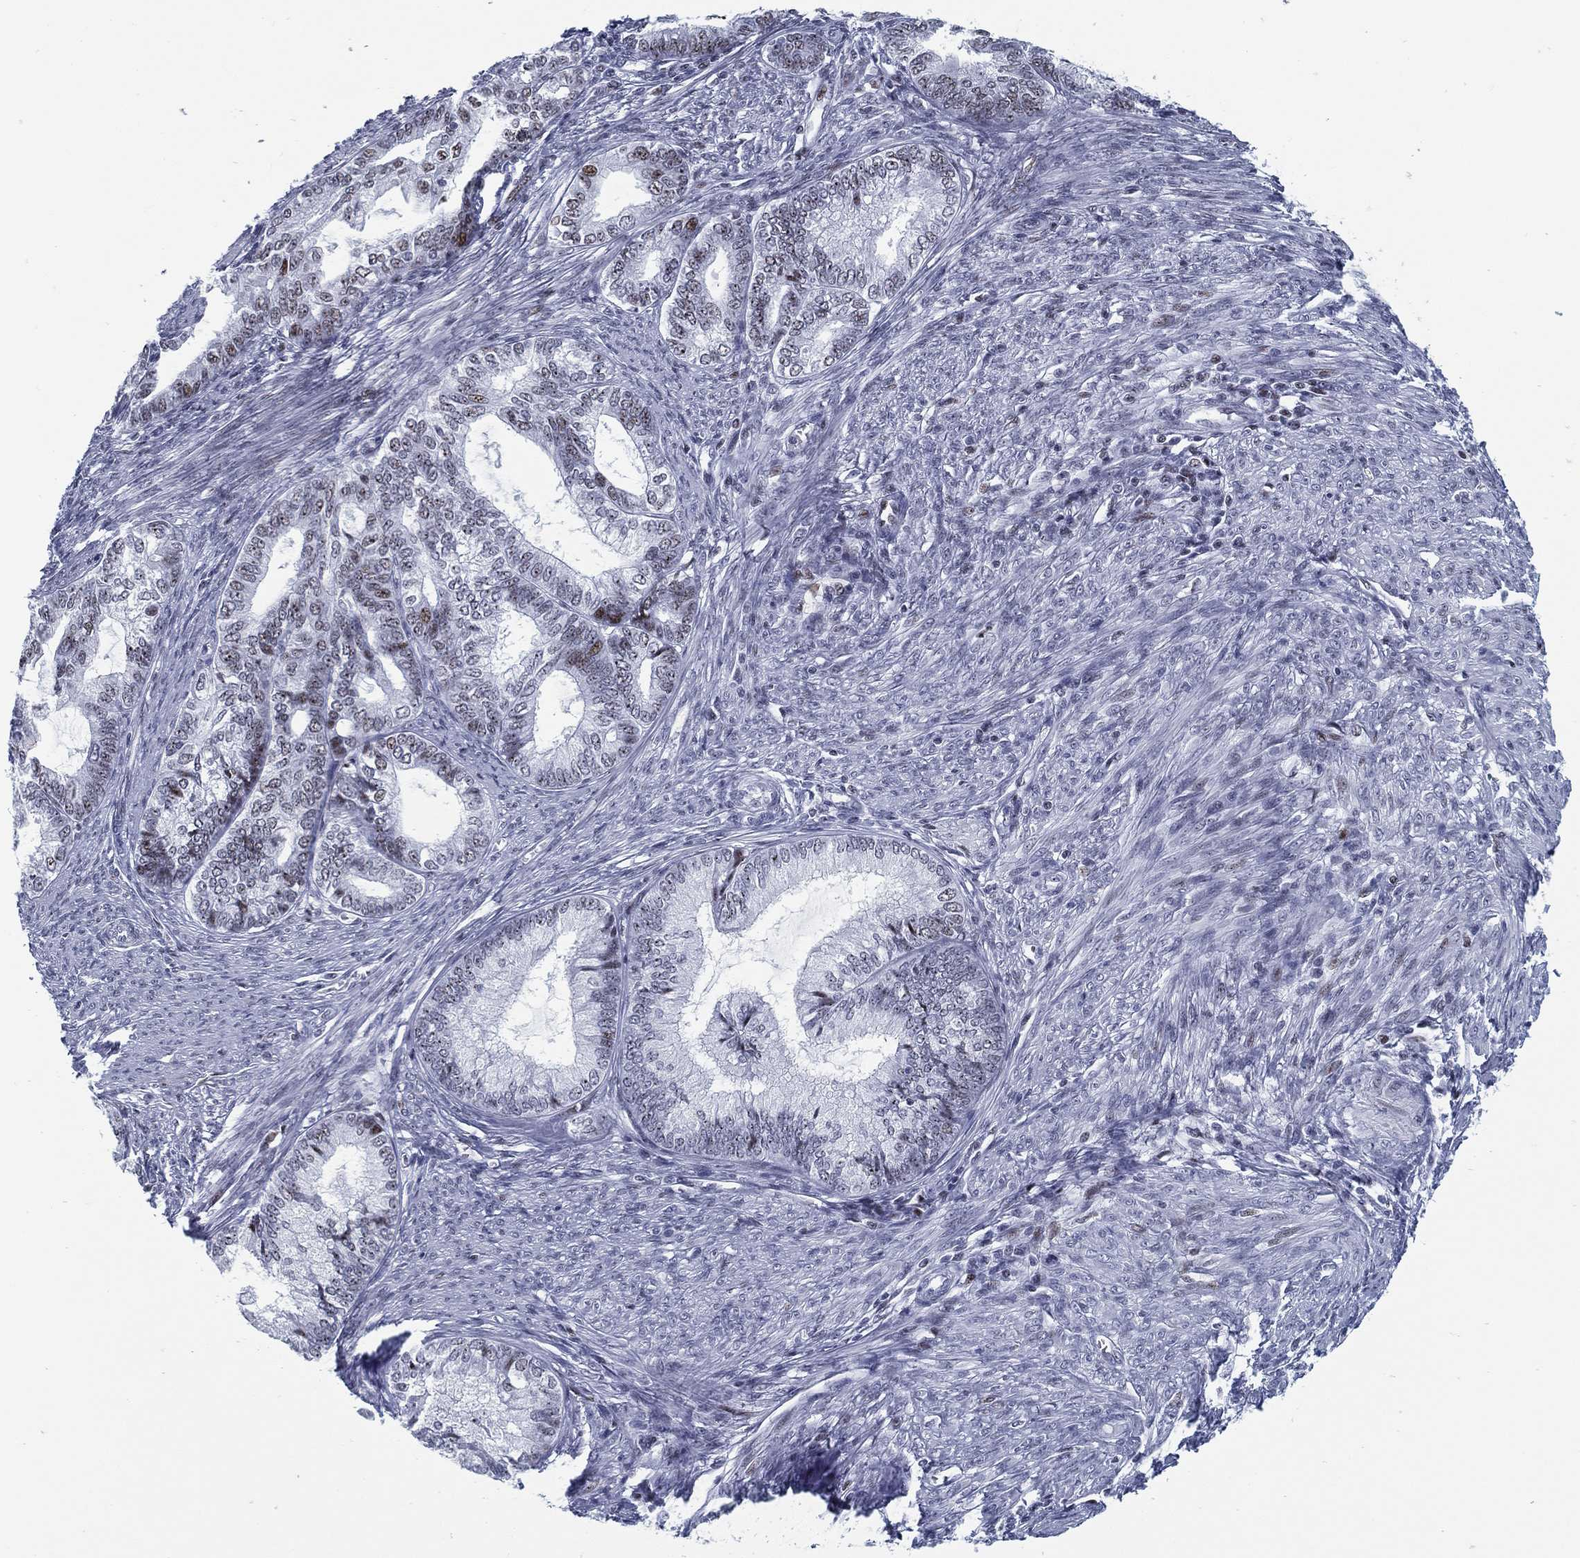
{"staining": {"intensity": "moderate", "quantity": "25%-75%", "location": "nuclear"}, "tissue": "endometrial cancer", "cell_type": "Tumor cells", "image_type": "cancer", "snomed": [{"axis": "morphology", "description": "Adenocarcinoma, NOS"}, {"axis": "topography", "description": "Endometrium"}], "caption": "Moderate nuclear protein expression is present in approximately 25%-75% of tumor cells in endometrial cancer.", "gene": "CYB561D2", "patient": {"sex": "female", "age": 86}}